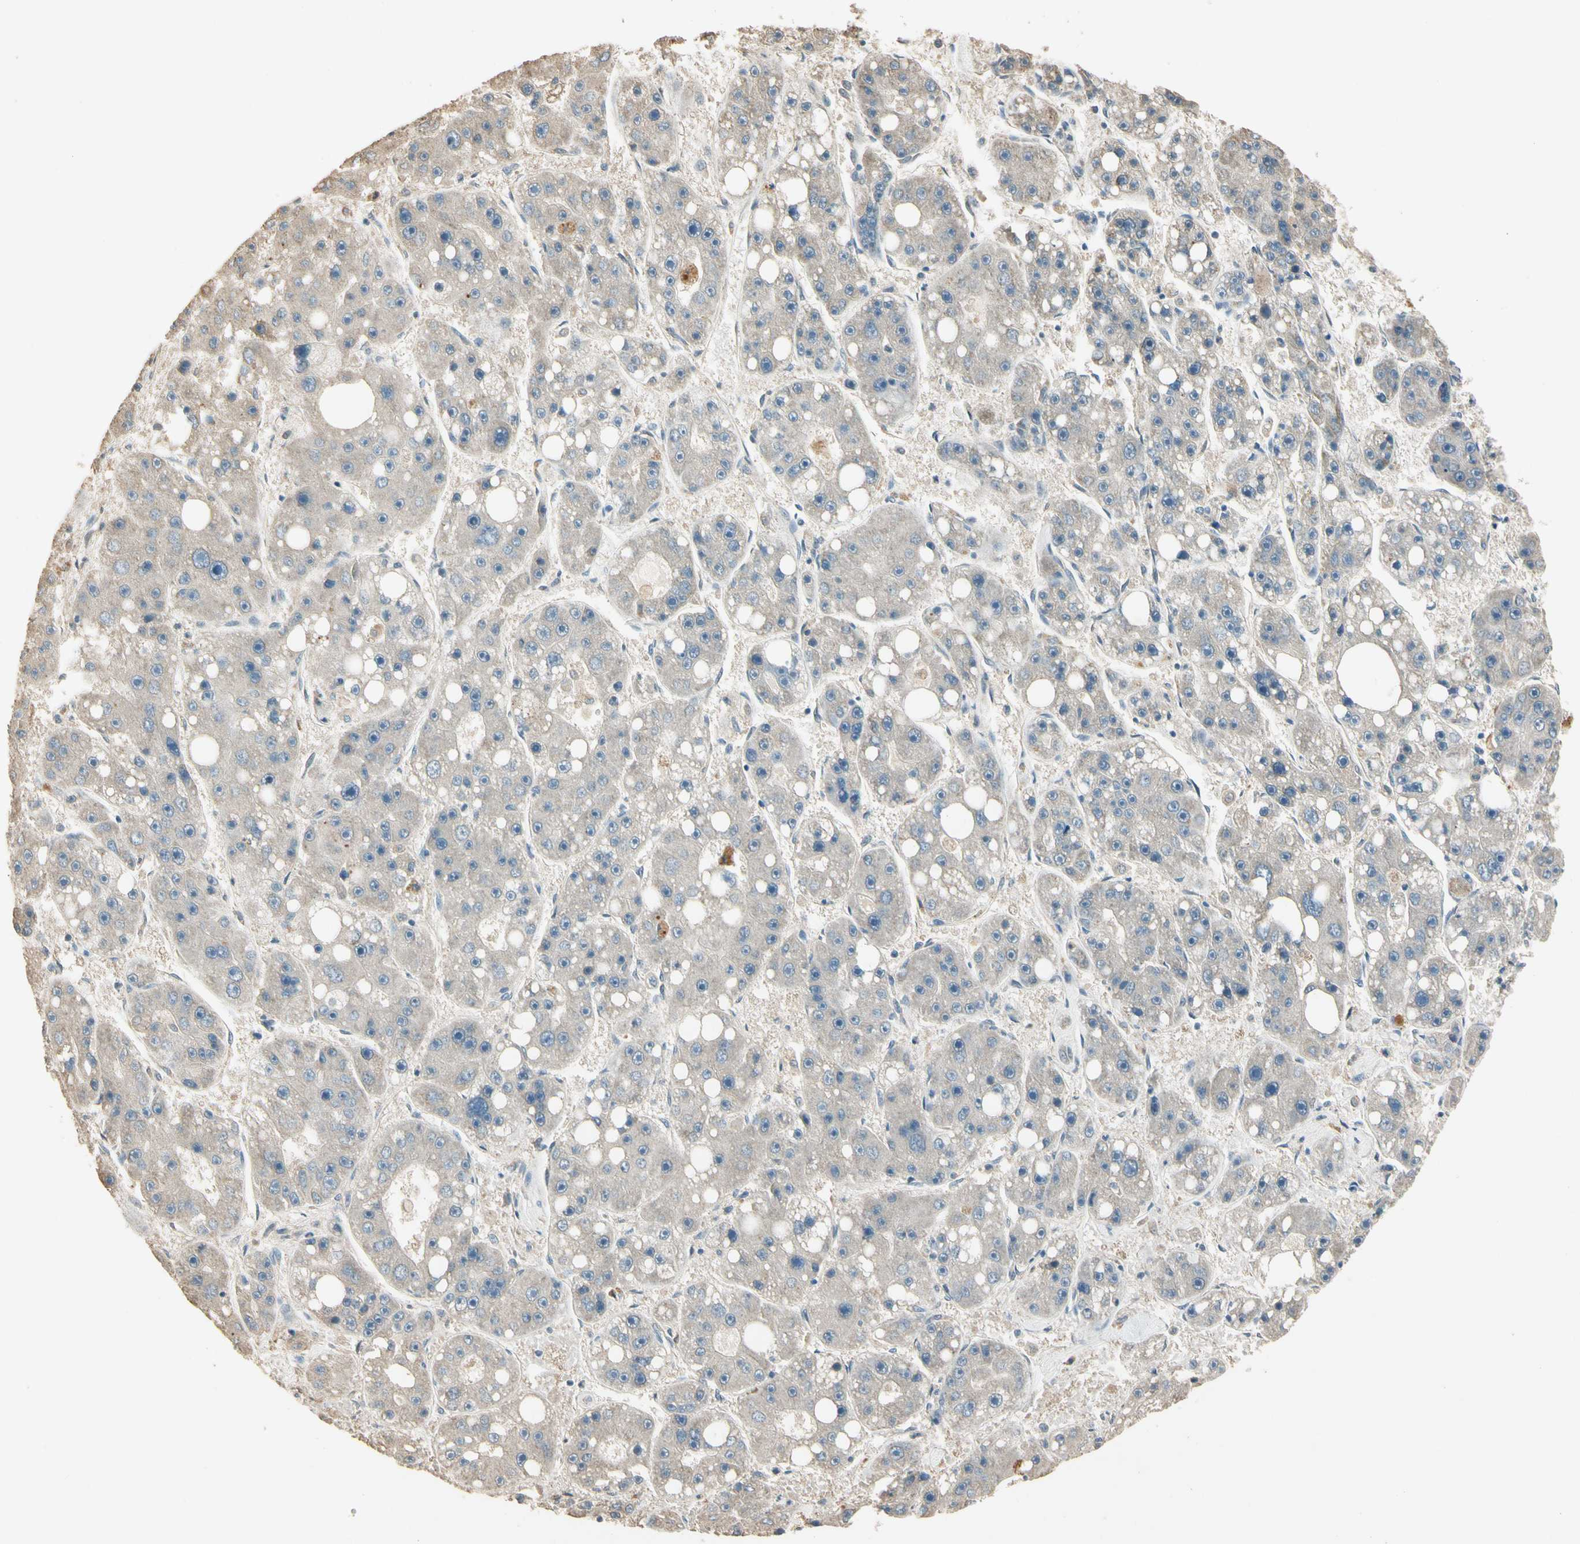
{"staining": {"intensity": "weak", "quantity": "<25%", "location": "cytoplasmic/membranous"}, "tissue": "liver cancer", "cell_type": "Tumor cells", "image_type": "cancer", "snomed": [{"axis": "morphology", "description": "Carcinoma, Hepatocellular, NOS"}, {"axis": "topography", "description": "Liver"}], "caption": "Immunohistochemistry (IHC) micrograph of neoplastic tissue: human hepatocellular carcinoma (liver) stained with DAB (3,3'-diaminobenzidine) demonstrates no significant protein expression in tumor cells.", "gene": "CDH6", "patient": {"sex": "female", "age": 61}}